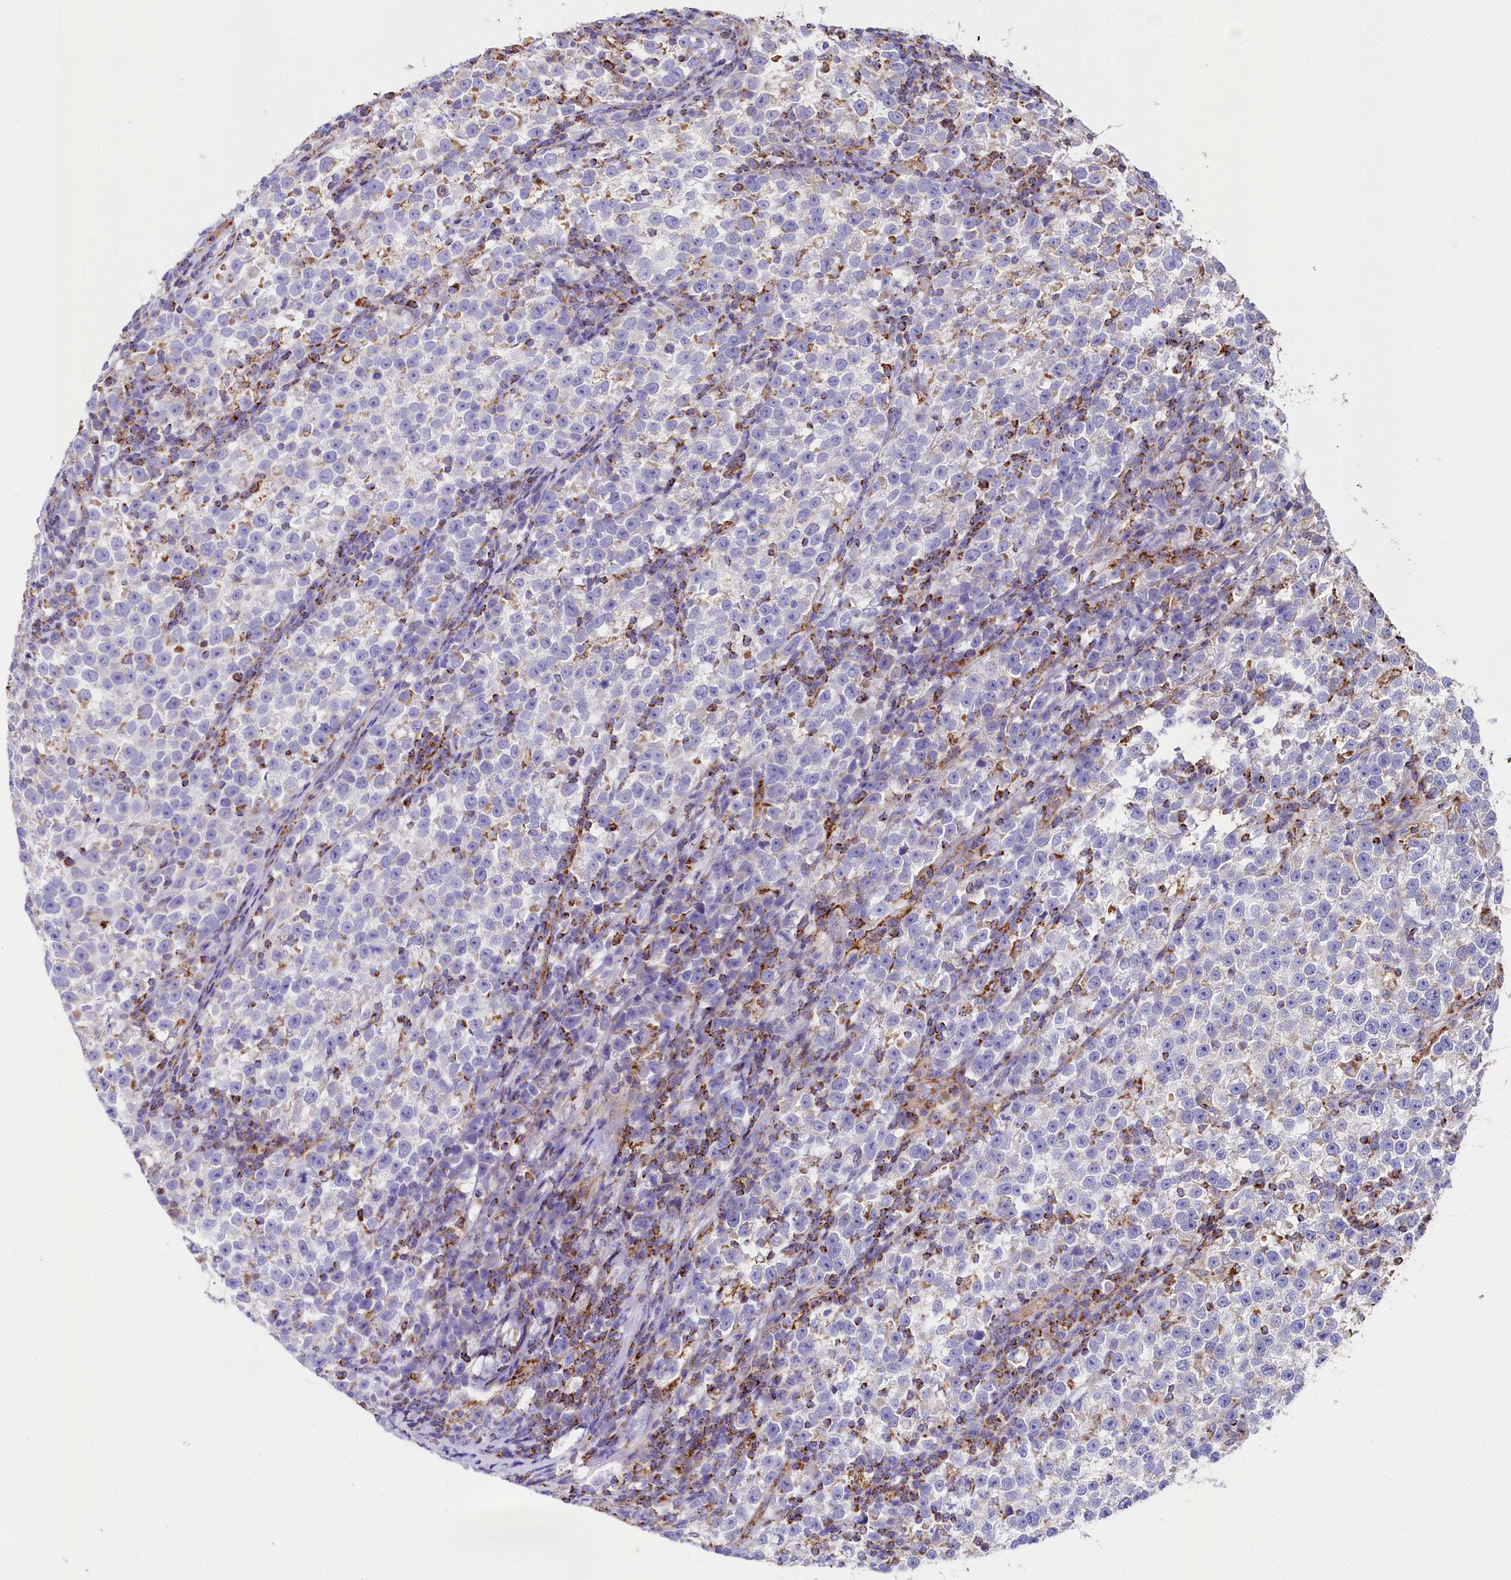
{"staining": {"intensity": "negative", "quantity": "none", "location": "none"}, "tissue": "testis cancer", "cell_type": "Tumor cells", "image_type": "cancer", "snomed": [{"axis": "morphology", "description": "Normal tissue, NOS"}, {"axis": "morphology", "description": "Seminoma, NOS"}, {"axis": "topography", "description": "Testis"}], "caption": "This image is of testis cancer (seminoma) stained with immunohistochemistry to label a protein in brown with the nuclei are counter-stained blue. There is no positivity in tumor cells. The staining was performed using DAB (3,3'-diaminobenzidine) to visualize the protein expression in brown, while the nuclei were stained in blue with hematoxylin (Magnification: 20x).", "gene": "CLYBL", "patient": {"sex": "male", "age": 43}}